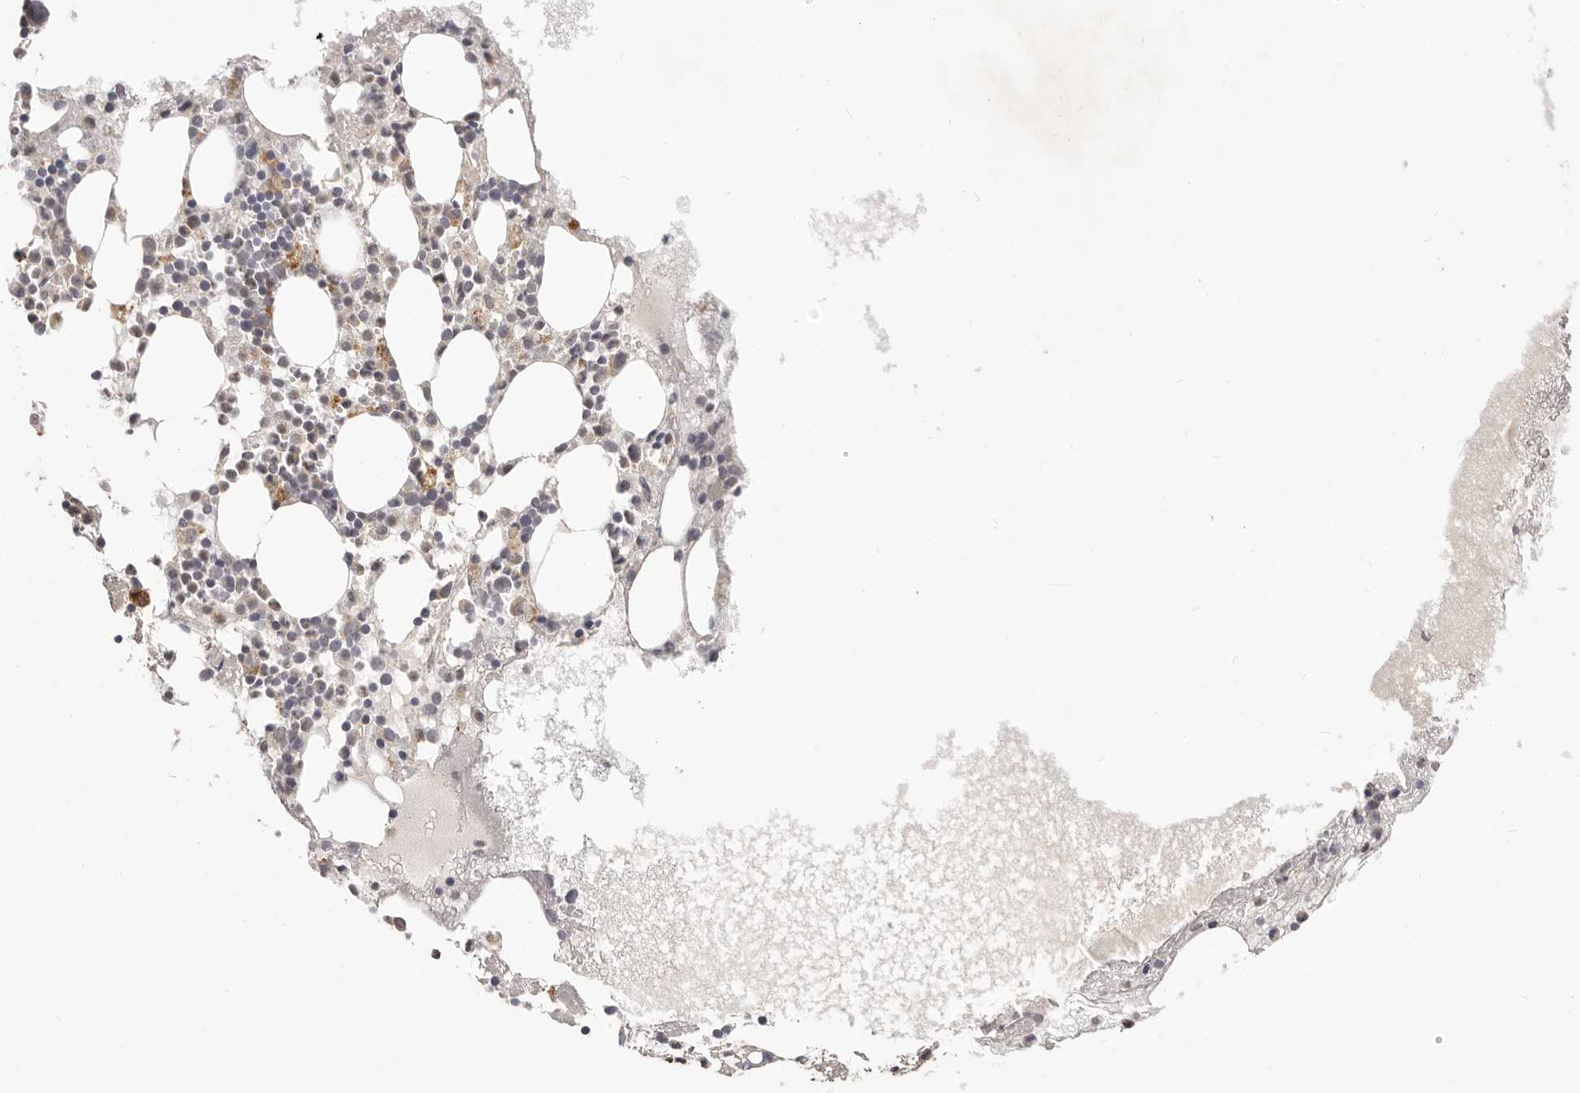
{"staining": {"intensity": "moderate", "quantity": "<25%", "location": "cytoplasmic/membranous"}, "tissue": "bone marrow", "cell_type": "Hematopoietic cells", "image_type": "normal", "snomed": [{"axis": "morphology", "description": "Normal tissue, NOS"}, {"axis": "topography", "description": "Bone marrow"}], "caption": "Immunohistochemical staining of unremarkable bone marrow exhibits <25% levels of moderate cytoplasmic/membranous protein positivity in approximately <25% of hematopoietic cells.", "gene": "TSPAN13", "patient": {"sex": "female", "age": 52}}